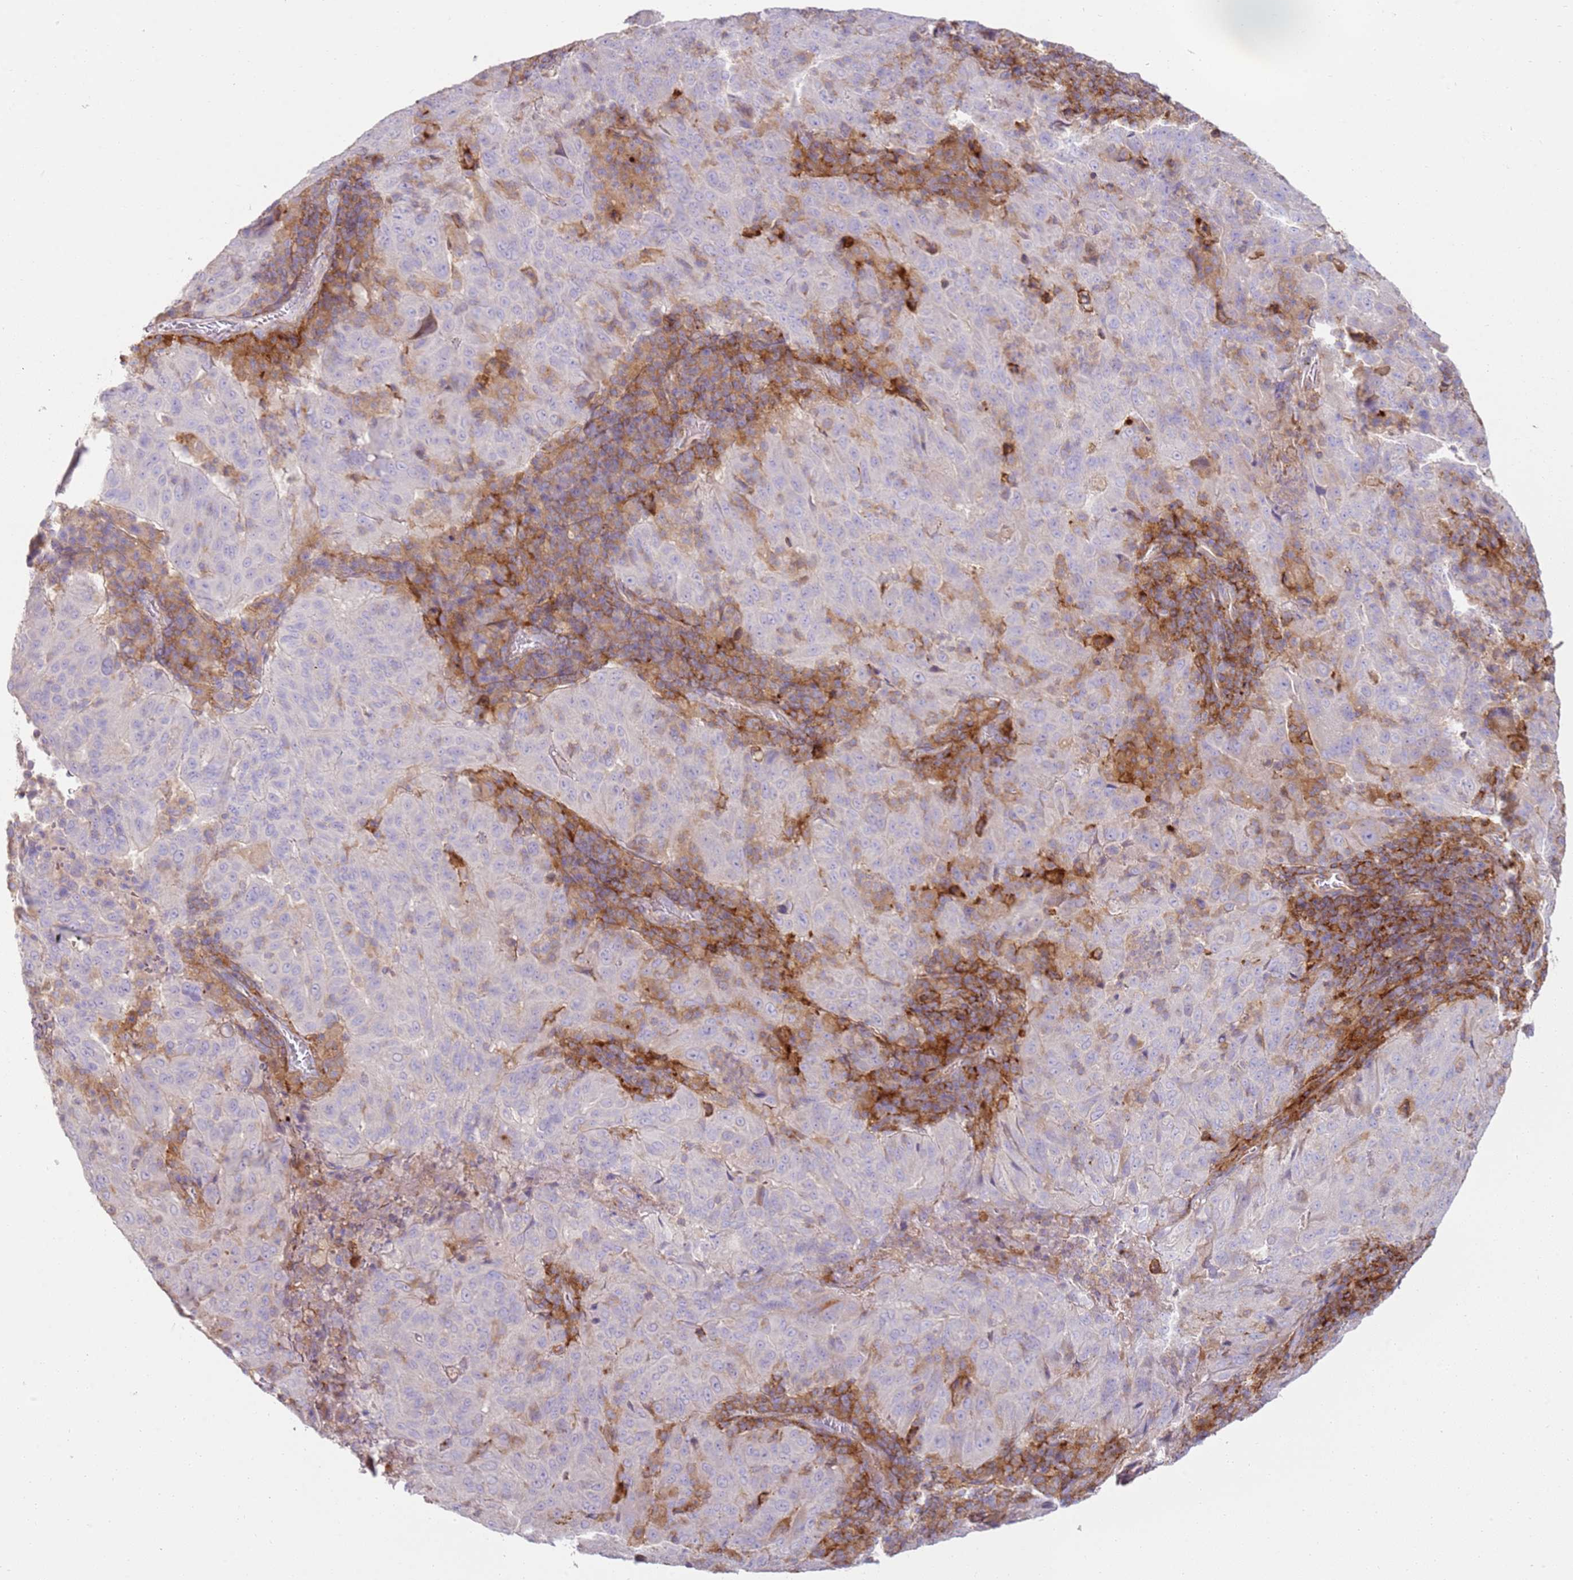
{"staining": {"intensity": "negative", "quantity": "none", "location": "none"}, "tissue": "pancreatic cancer", "cell_type": "Tumor cells", "image_type": "cancer", "snomed": [{"axis": "morphology", "description": "Adenocarcinoma, NOS"}, {"axis": "topography", "description": "Pancreas"}], "caption": "Immunohistochemistry (IHC) of human adenocarcinoma (pancreatic) demonstrates no positivity in tumor cells. (Stains: DAB immunohistochemistry (IHC) with hematoxylin counter stain, Microscopy: brightfield microscopy at high magnification).", "gene": "FPR1", "patient": {"sex": "male", "age": 63}}